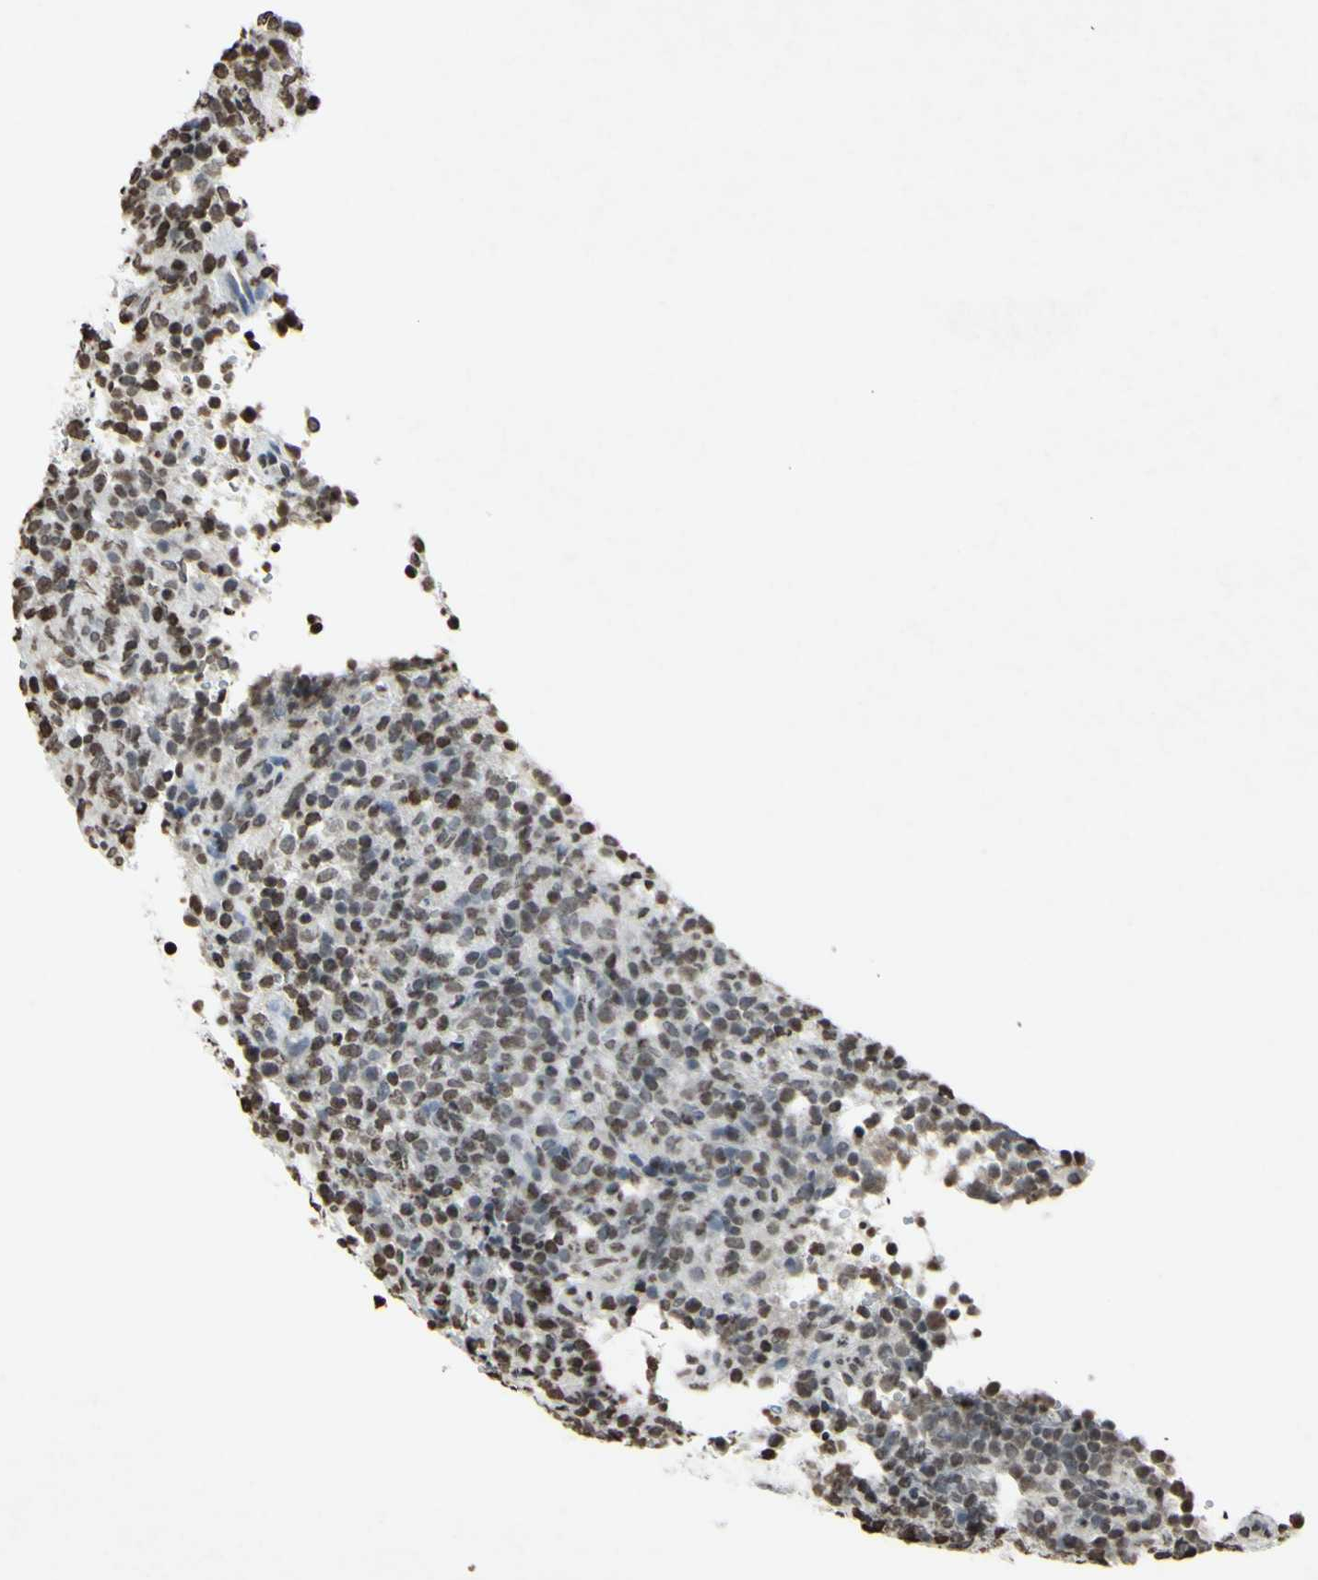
{"staining": {"intensity": "weak", "quantity": "25%-75%", "location": "nuclear"}, "tissue": "lymphoma", "cell_type": "Tumor cells", "image_type": "cancer", "snomed": [{"axis": "morphology", "description": "Malignant lymphoma, non-Hodgkin's type, High grade"}, {"axis": "topography", "description": "Lymph node"}], "caption": "This histopathology image exhibits lymphoma stained with IHC to label a protein in brown. The nuclear of tumor cells show weak positivity for the protein. Nuclei are counter-stained blue.", "gene": "CD79B", "patient": {"sex": "female", "age": 76}}